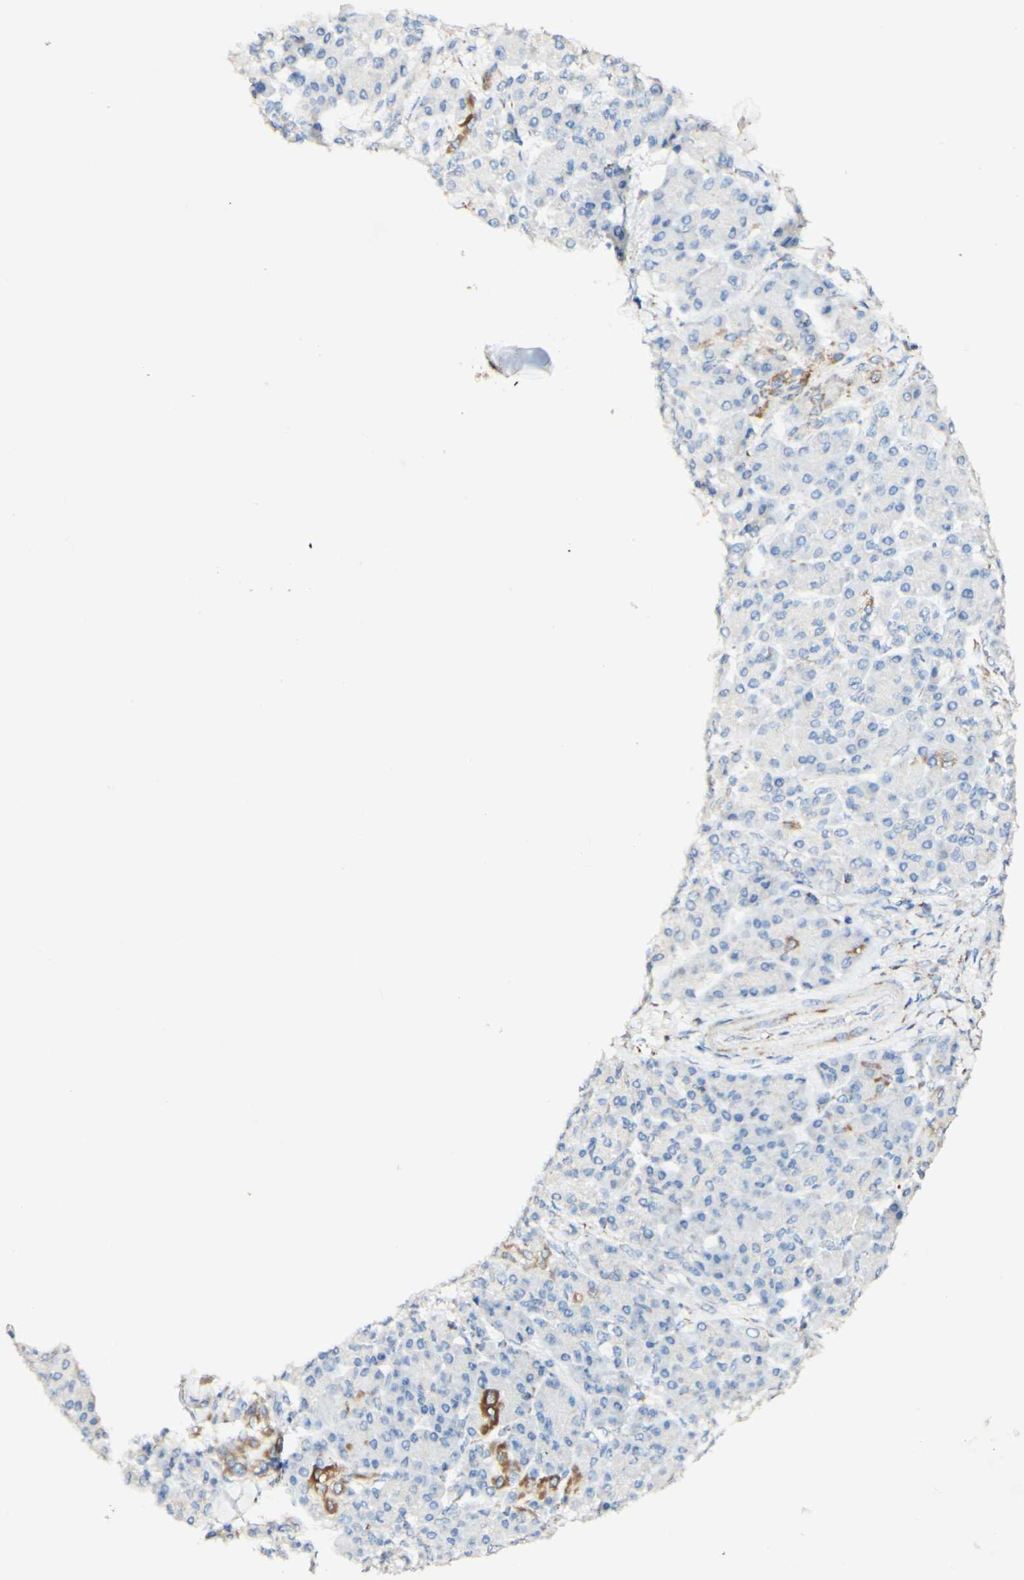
{"staining": {"intensity": "moderate", "quantity": "<25%", "location": "cytoplasmic/membranous"}, "tissue": "pancreatic cancer", "cell_type": "Tumor cells", "image_type": "cancer", "snomed": [{"axis": "morphology", "description": "Adenocarcinoma, NOS"}, {"axis": "topography", "description": "Pancreas"}], "caption": "Pancreatic cancer (adenocarcinoma) stained for a protein demonstrates moderate cytoplasmic/membranous positivity in tumor cells.", "gene": "OXCT1", "patient": {"sex": "female", "age": 70}}